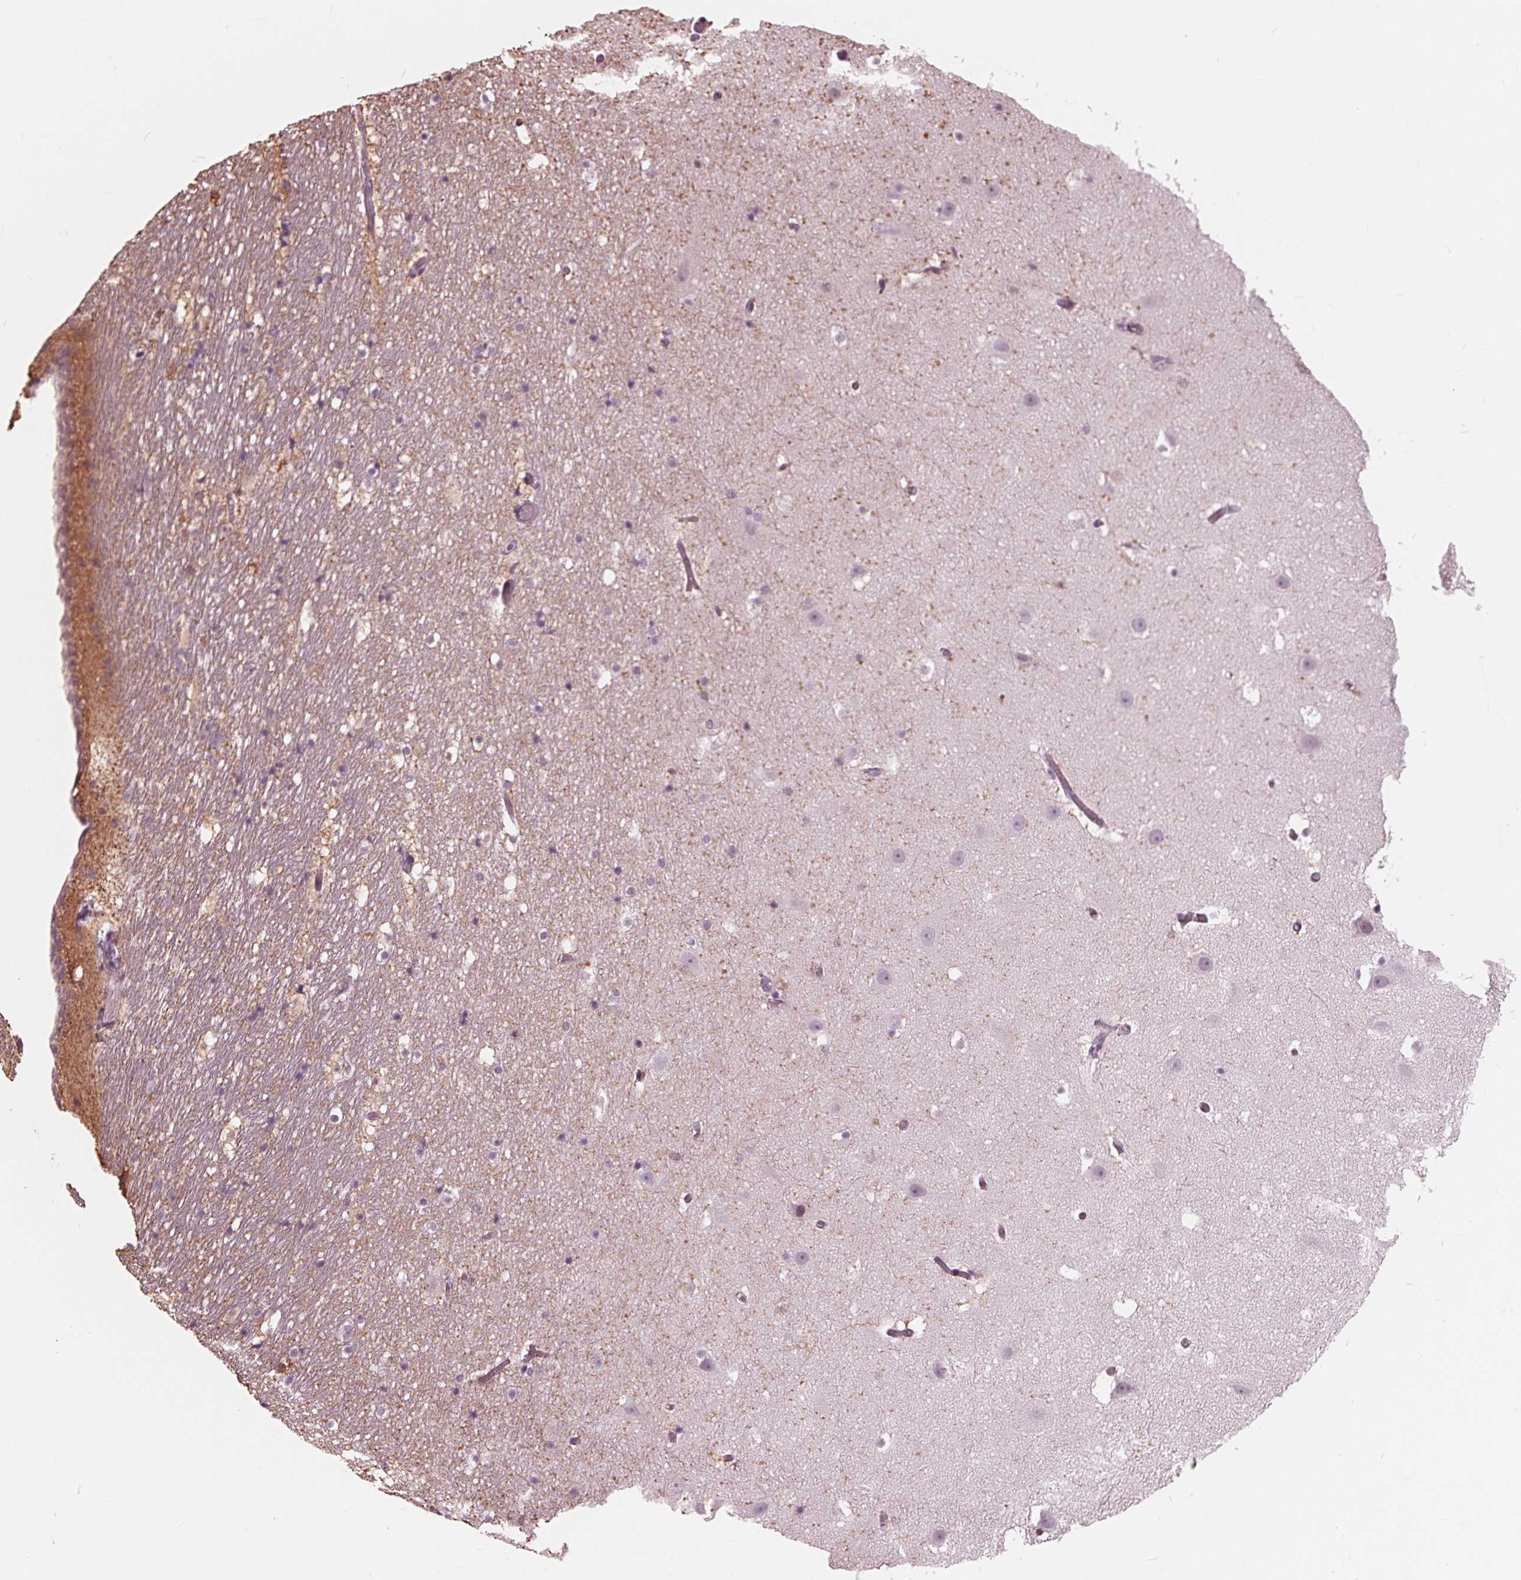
{"staining": {"intensity": "negative", "quantity": "none", "location": "none"}, "tissue": "hippocampus", "cell_type": "Glial cells", "image_type": "normal", "snomed": [{"axis": "morphology", "description": "Normal tissue, NOS"}, {"axis": "topography", "description": "Hippocampus"}], "caption": "Immunohistochemistry of normal human hippocampus shows no positivity in glial cells. (IHC, brightfield microscopy, high magnification).", "gene": "ING3", "patient": {"sex": "male", "age": 26}}